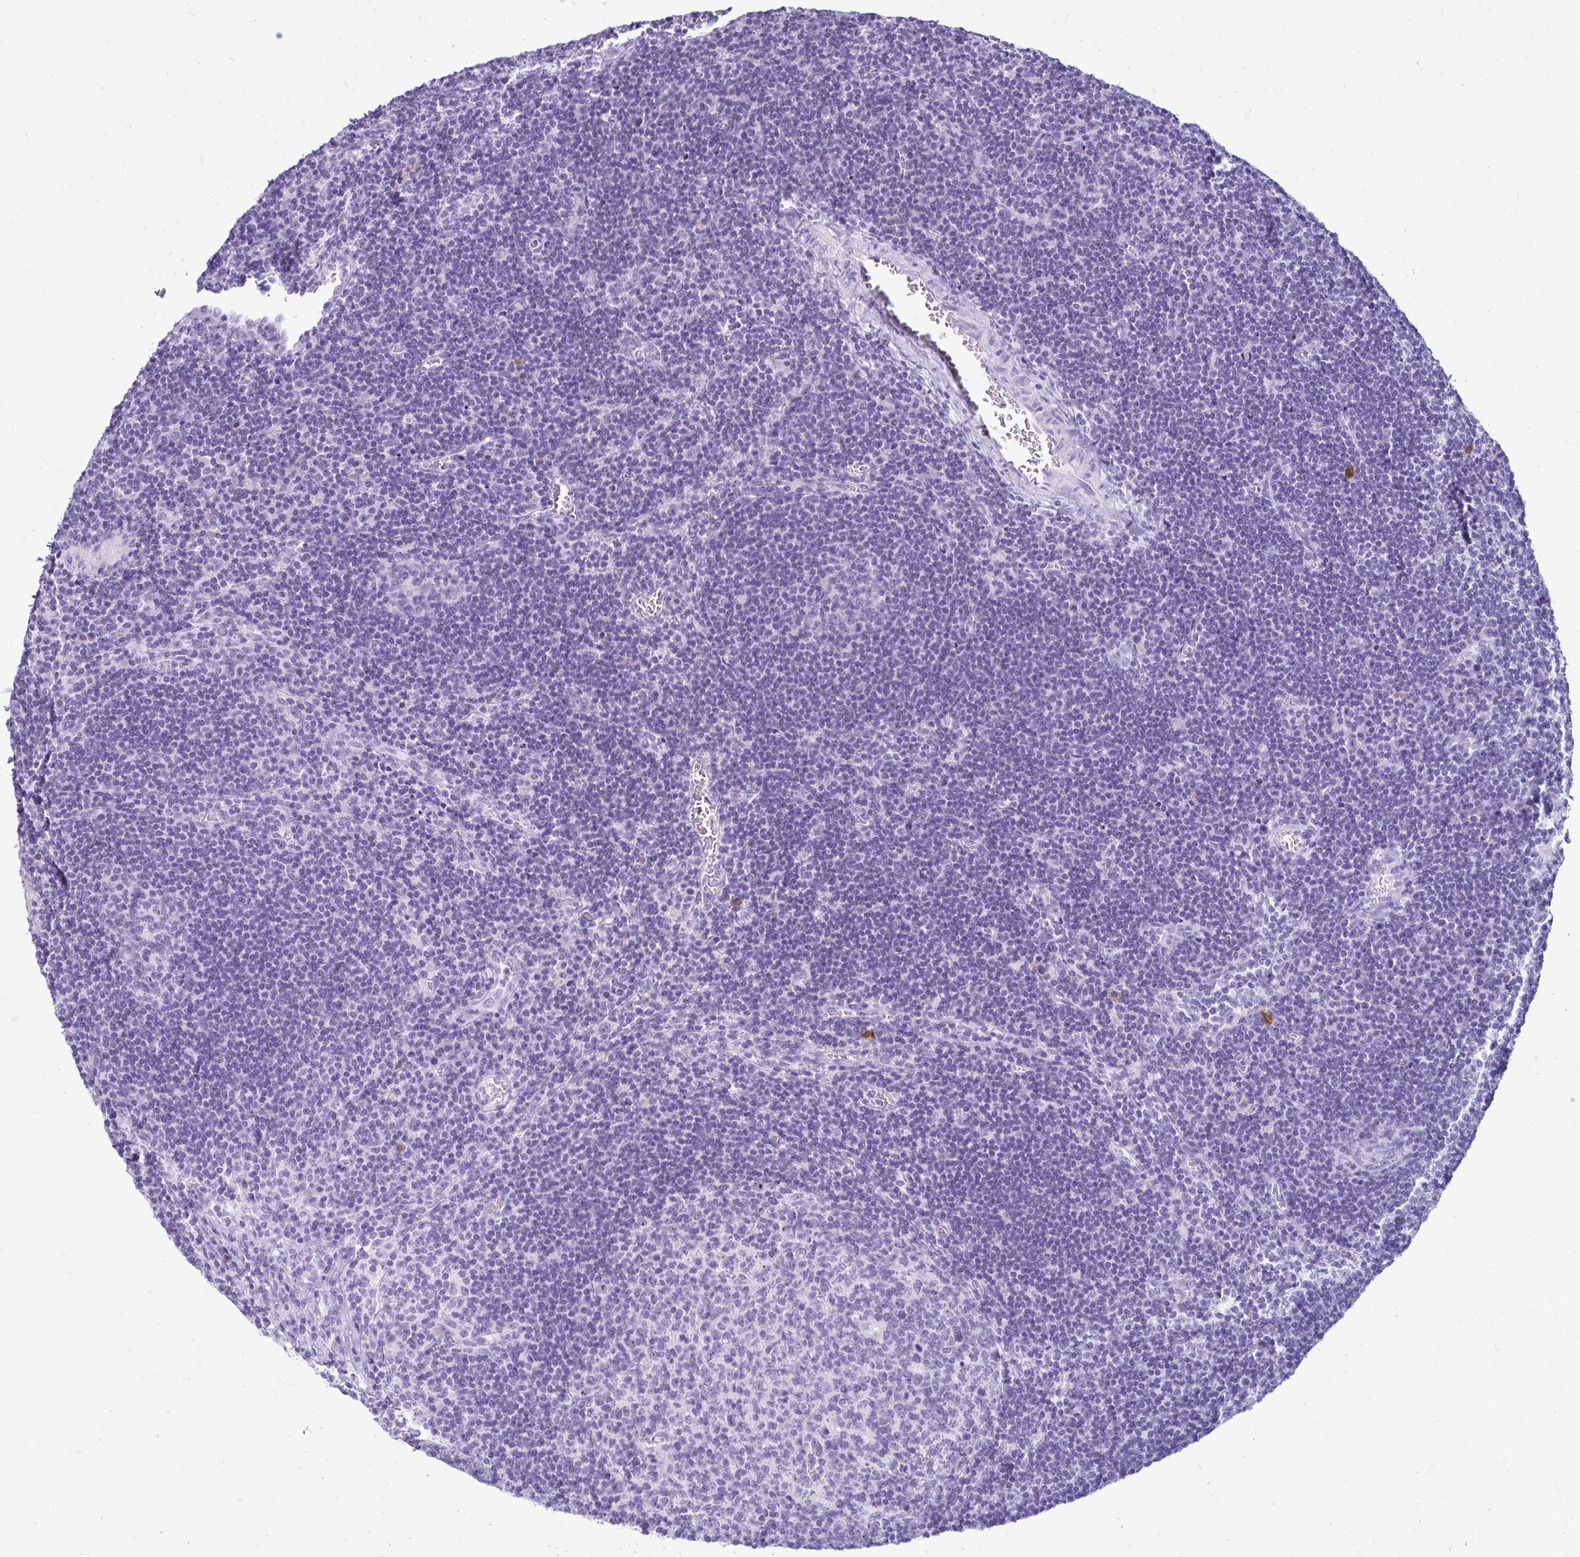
{"staining": {"intensity": "negative", "quantity": "none", "location": "none"}, "tissue": "lymph node", "cell_type": "Germinal center cells", "image_type": "normal", "snomed": [{"axis": "morphology", "description": "Normal tissue, NOS"}, {"axis": "topography", "description": "Lymph node"}], "caption": "Benign lymph node was stained to show a protein in brown. There is no significant staining in germinal center cells. Brightfield microscopy of immunohistochemistry (IHC) stained with DAB (3,3'-diaminobenzidine) (brown) and hematoxylin (blue), captured at high magnification.", "gene": "CST6", "patient": {"sex": "male", "age": 67}}